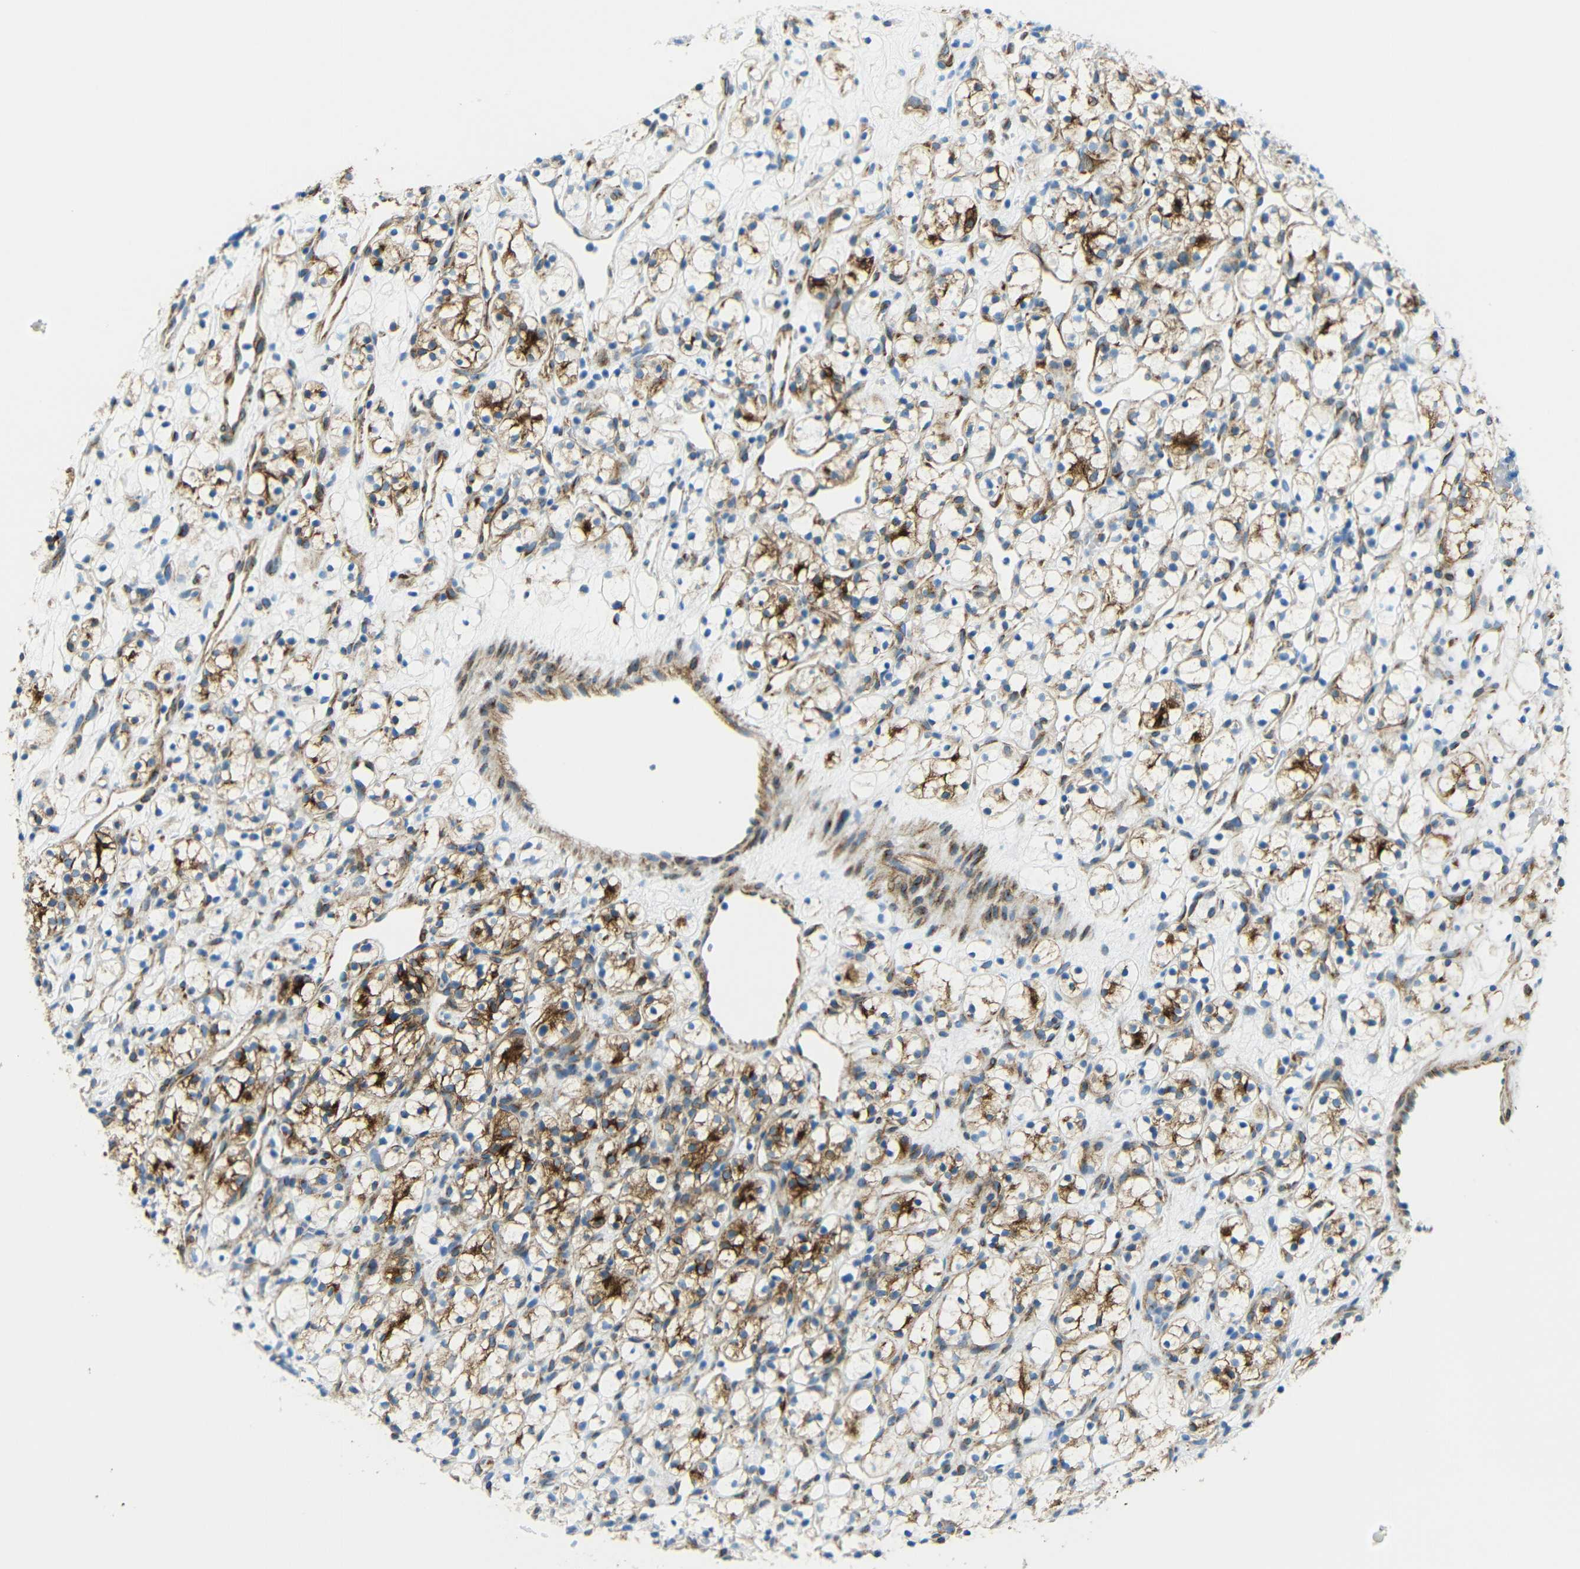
{"staining": {"intensity": "strong", "quantity": ">75%", "location": "cytoplasmic/membranous"}, "tissue": "renal cancer", "cell_type": "Tumor cells", "image_type": "cancer", "snomed": [{"axis": "morphology", "description": "Adenocarcinoma, NOS"}, {"axis": "topography", "description": "Kidney"}], "caption": "This histopathology image exhibits immunohistochemistry staining of human renal cancer (adenocarcinoma), with high strong cytoplasmic/membranous staining in approximately >75% of tumor cells.", "gene": "TUBB4B", "patient": {"sex": "female", "age": 60}}